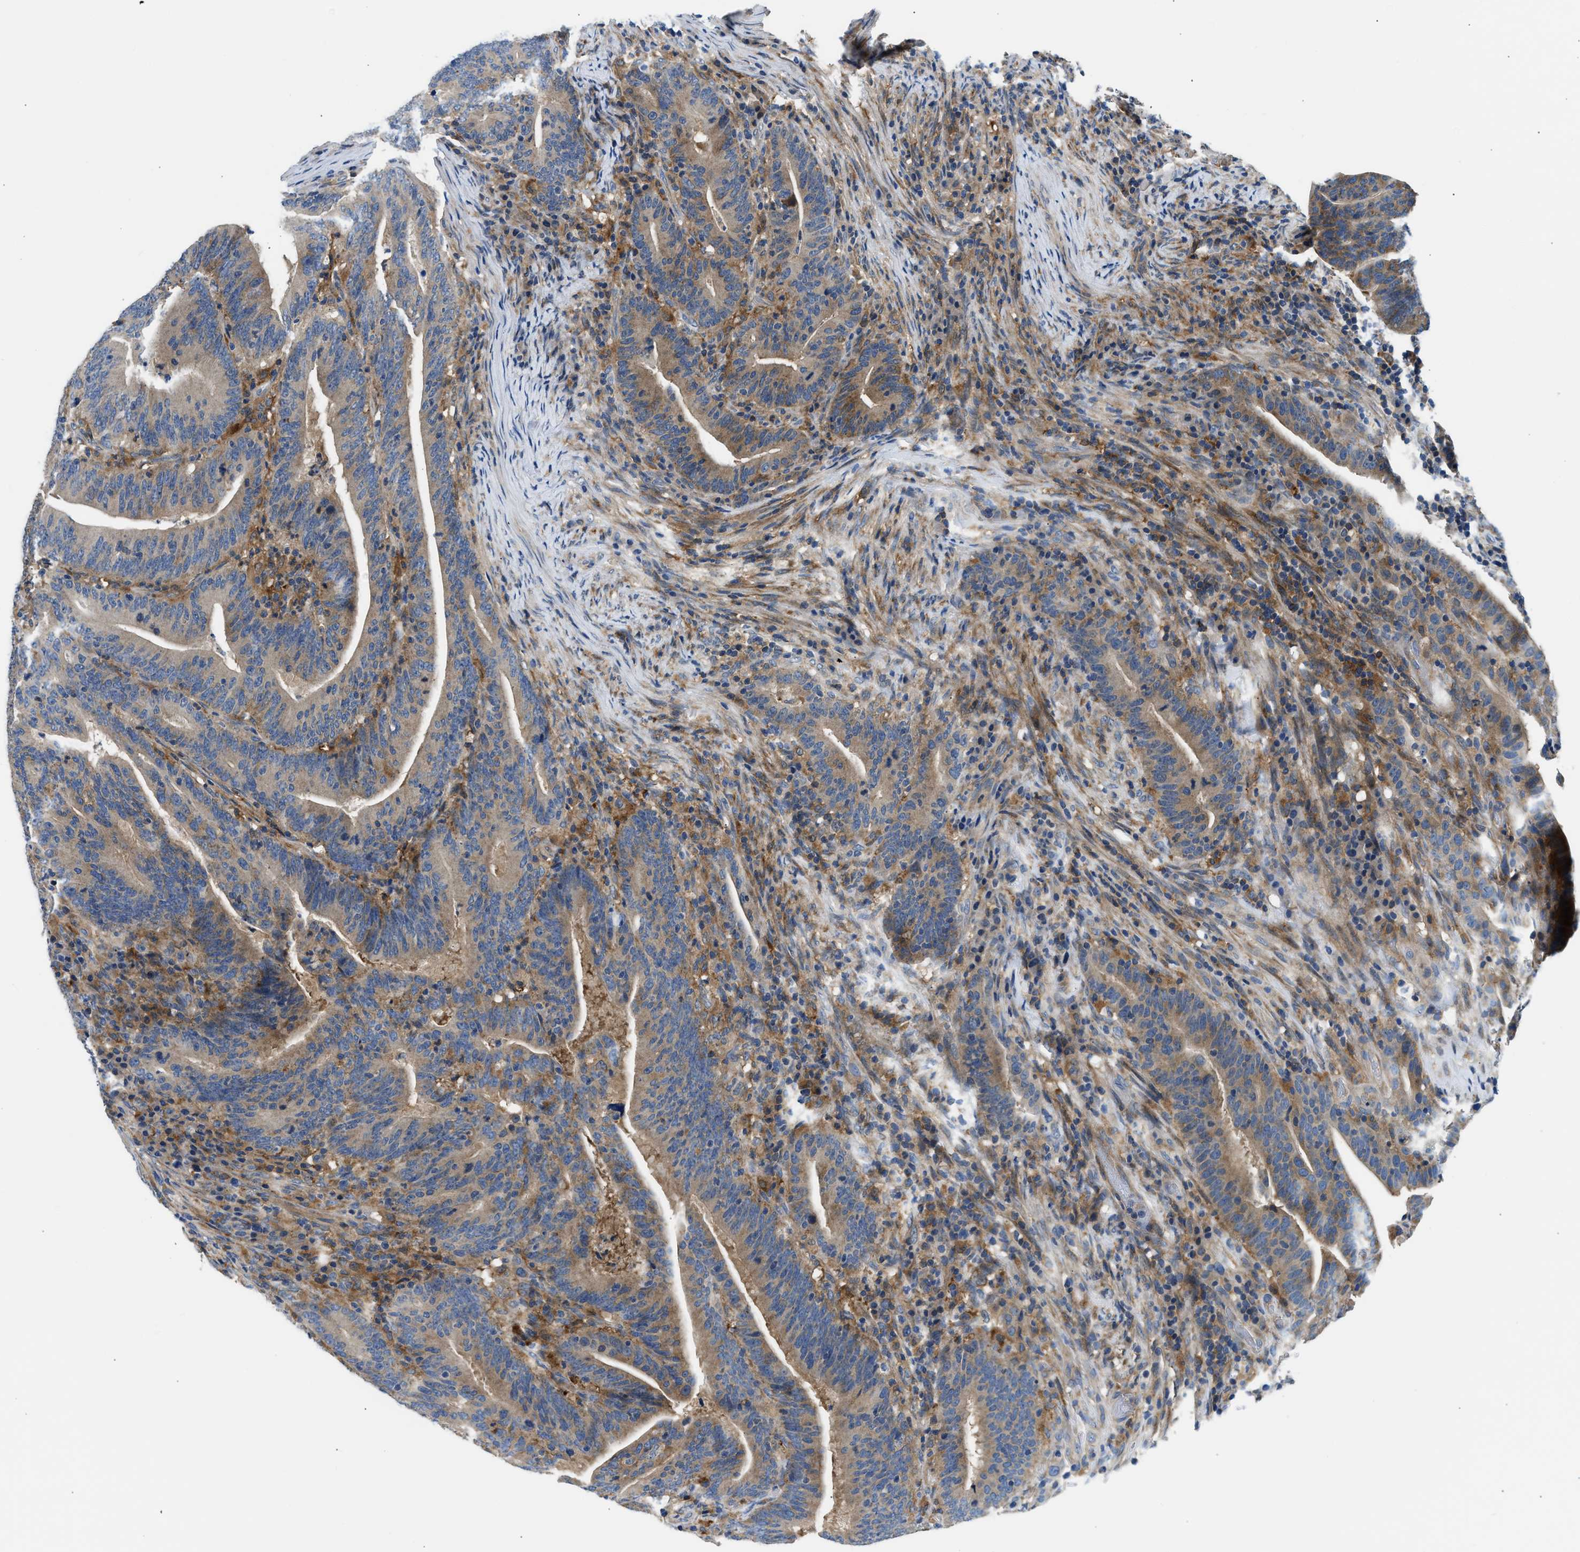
{"staining": {"intensity": "weak", "quantity": ">75%", "location": "cytoplasmic/membranous"}, "tissue": "colorectal cancer", "cell_type": "Tumor cells", "image_type": "cancer", "snomed": [{"axis": "morphology", "description": "Adenocarcinoma, NOS"}, {"axis": "topography", "description": "Colon"}], "caption": "The histopathology image demonstrates staining of colorectal cancer, revealing weak cytoplasmic/membranous protein staining (brown color) within tumor cells.", "gene": "LPIN2", "patient": {"sex": "female", "age": 66}}